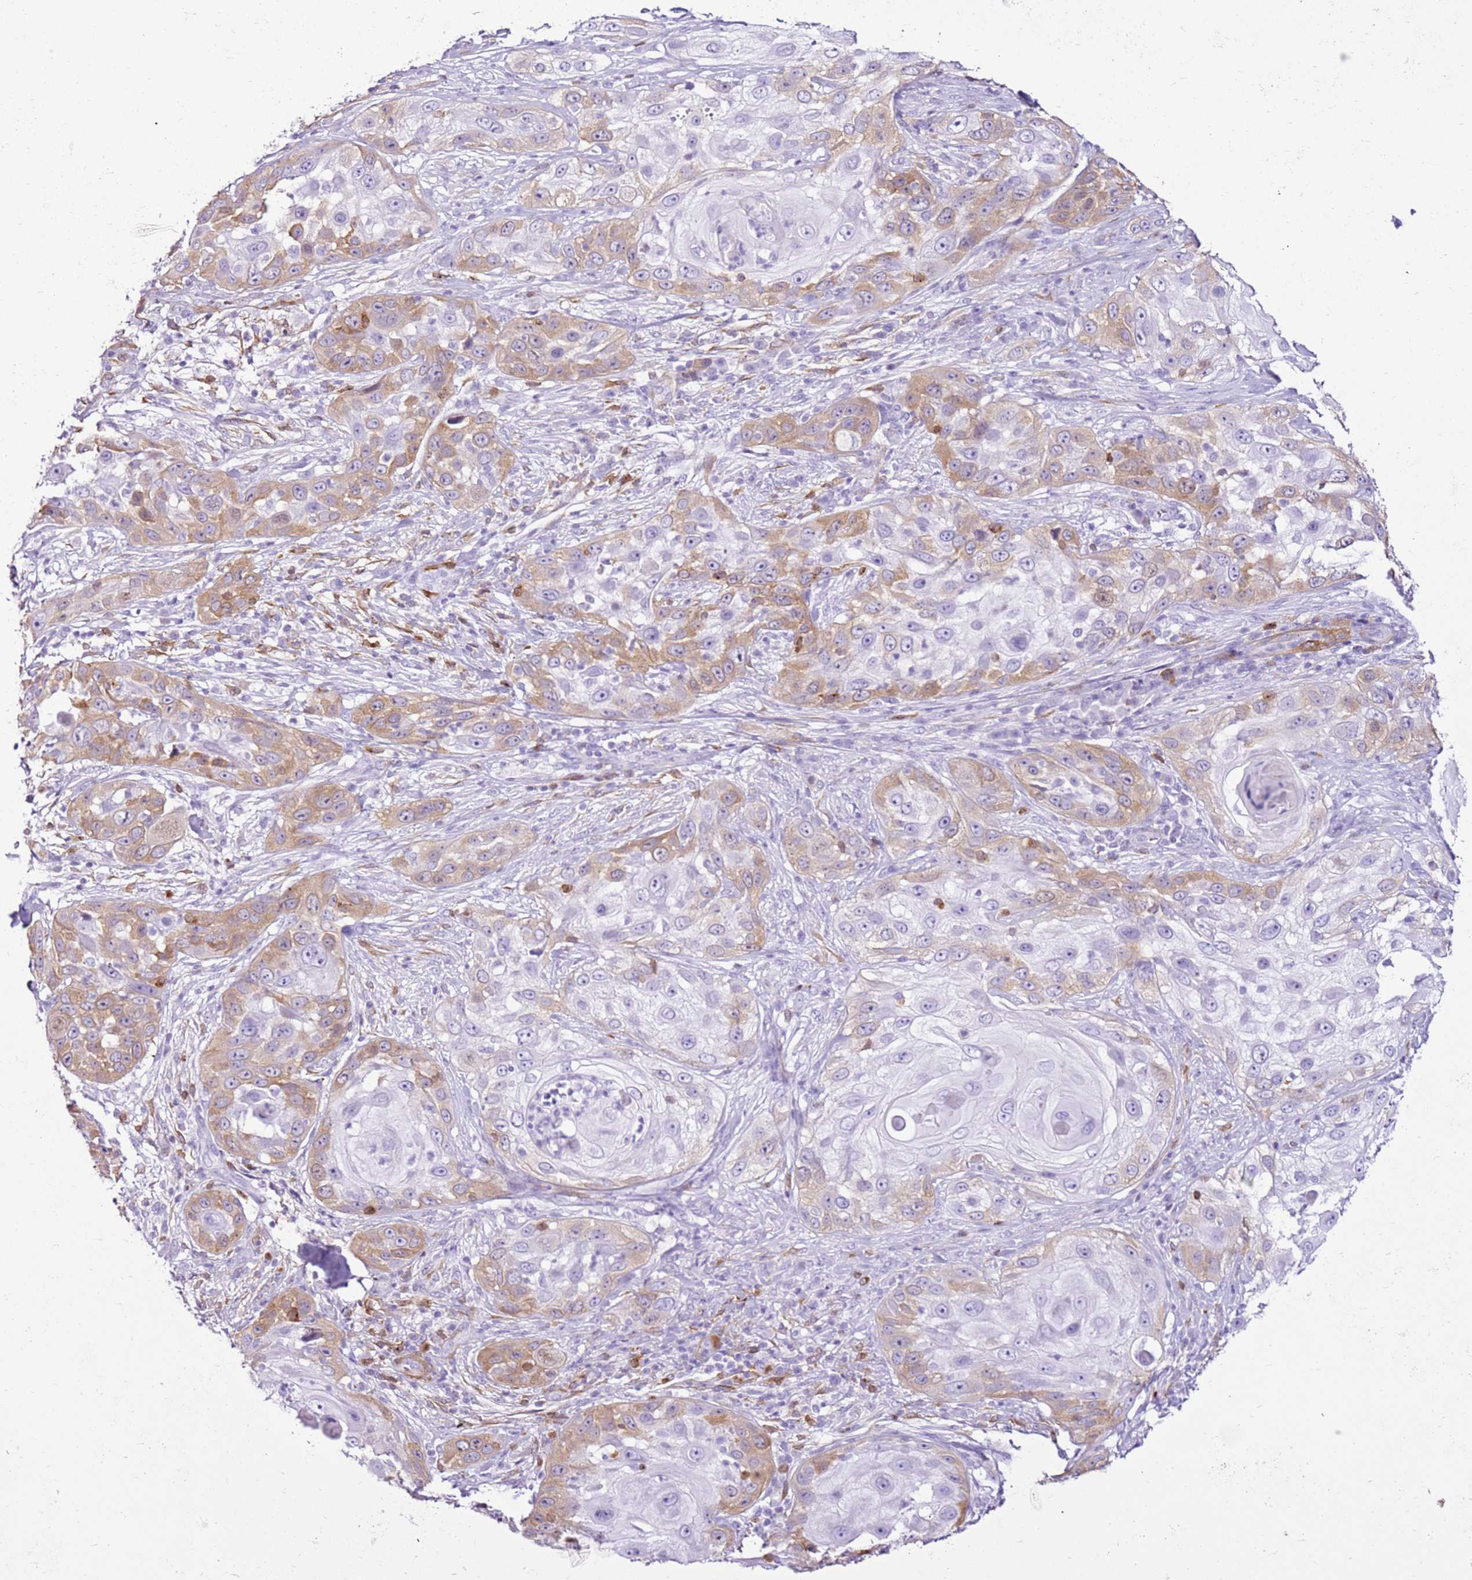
{"staining": {"intensity": "moderate", "quantity": "25%-75%", "location": "cytoplasmic/membranous"}, "tissue": "skin cancer", "cell_type": "Tumor cells", "image_type": "cancer", "snomed": [{"axis": "morphology", "description": "Squamous cell carcinoma, NOS"}, {"axis": "topography", "description": "Skin"}], "caption": "Immunohistochemical staining of skin squamous cell carcinoma exhibits medium levels of moderate cytoplasmic/membranous protein positivity in approximately 25%-75% of tumor cells.", "gene": "SPC25", "patient": {"sex": "female", "age": 44}}